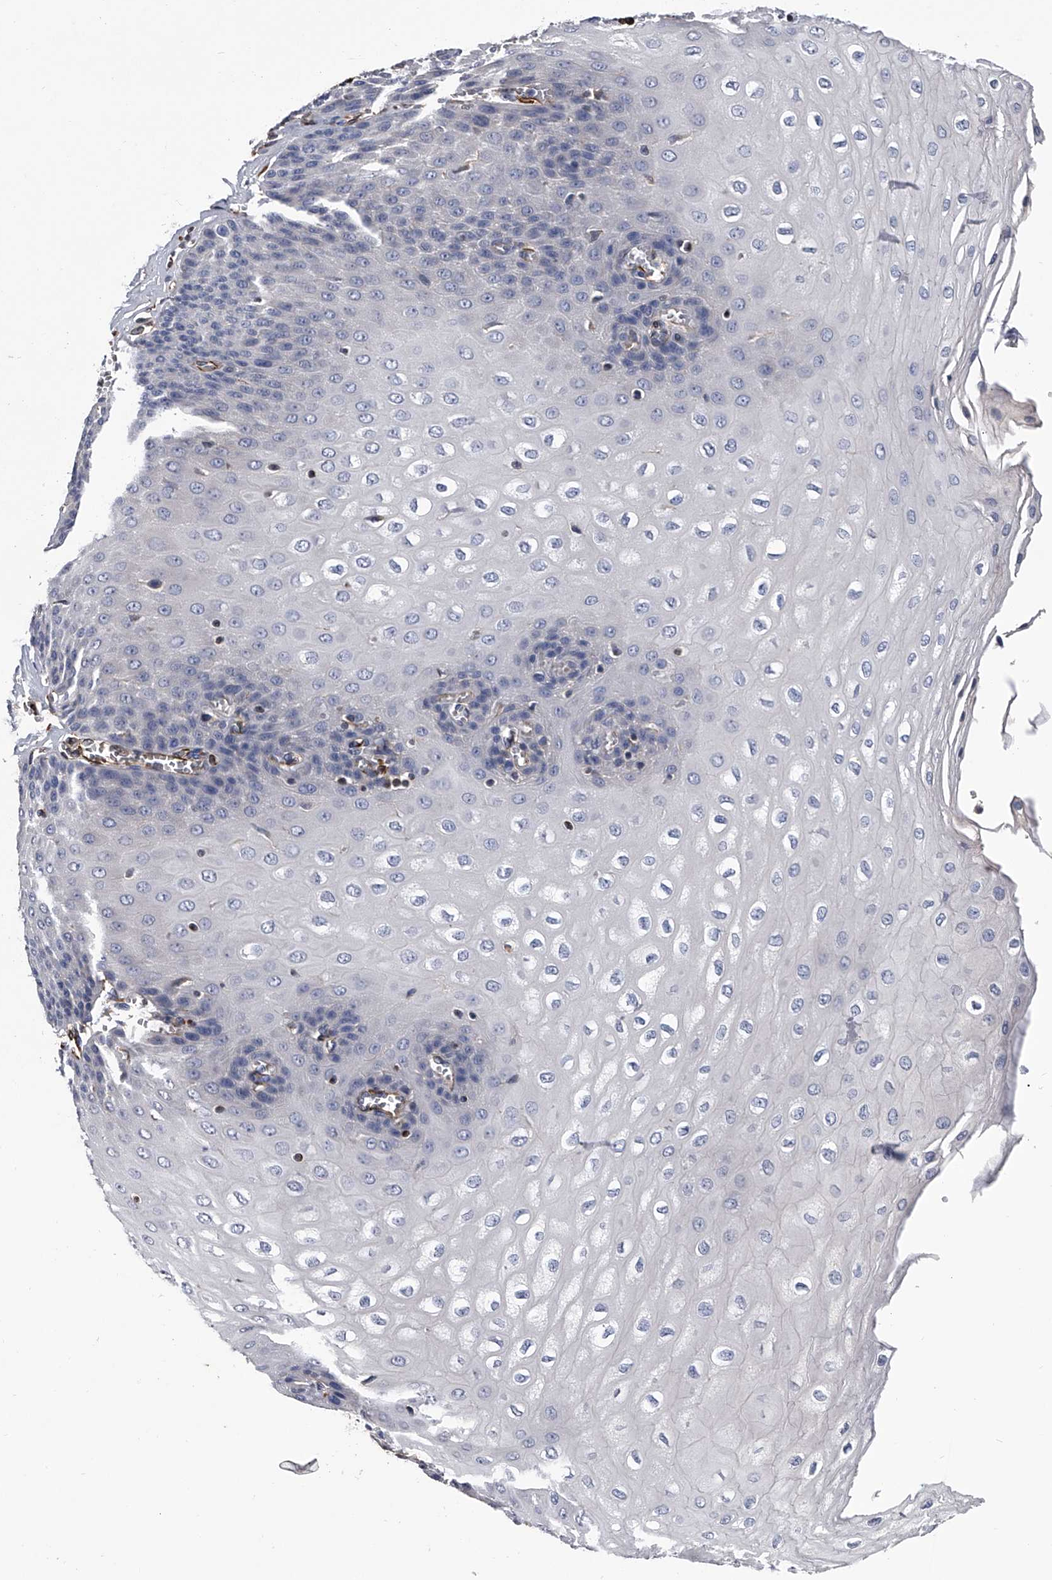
{"staining": {"intensity": "negative", "quantity": "none", "location": "none"}, "tissue": "esophagus", "cell_type": "Squamous epithelial cells", "image_type": "normal", "snomed": [{"axis": "morphology", "description": "Normal tissue, NOS"}, {"axis": "topography", "description": "Esophagus"}], "caption": "DAB immunohistochemical staining of unremarkable human esophagus shows no significant staining in squamous epithelial cells. The staining is performed using DAB brown chromogen with nuclei counter-stained in using hematoxylin.", "gene": "EFCAB7", "patient": {"sex": "male", "age": 60}}